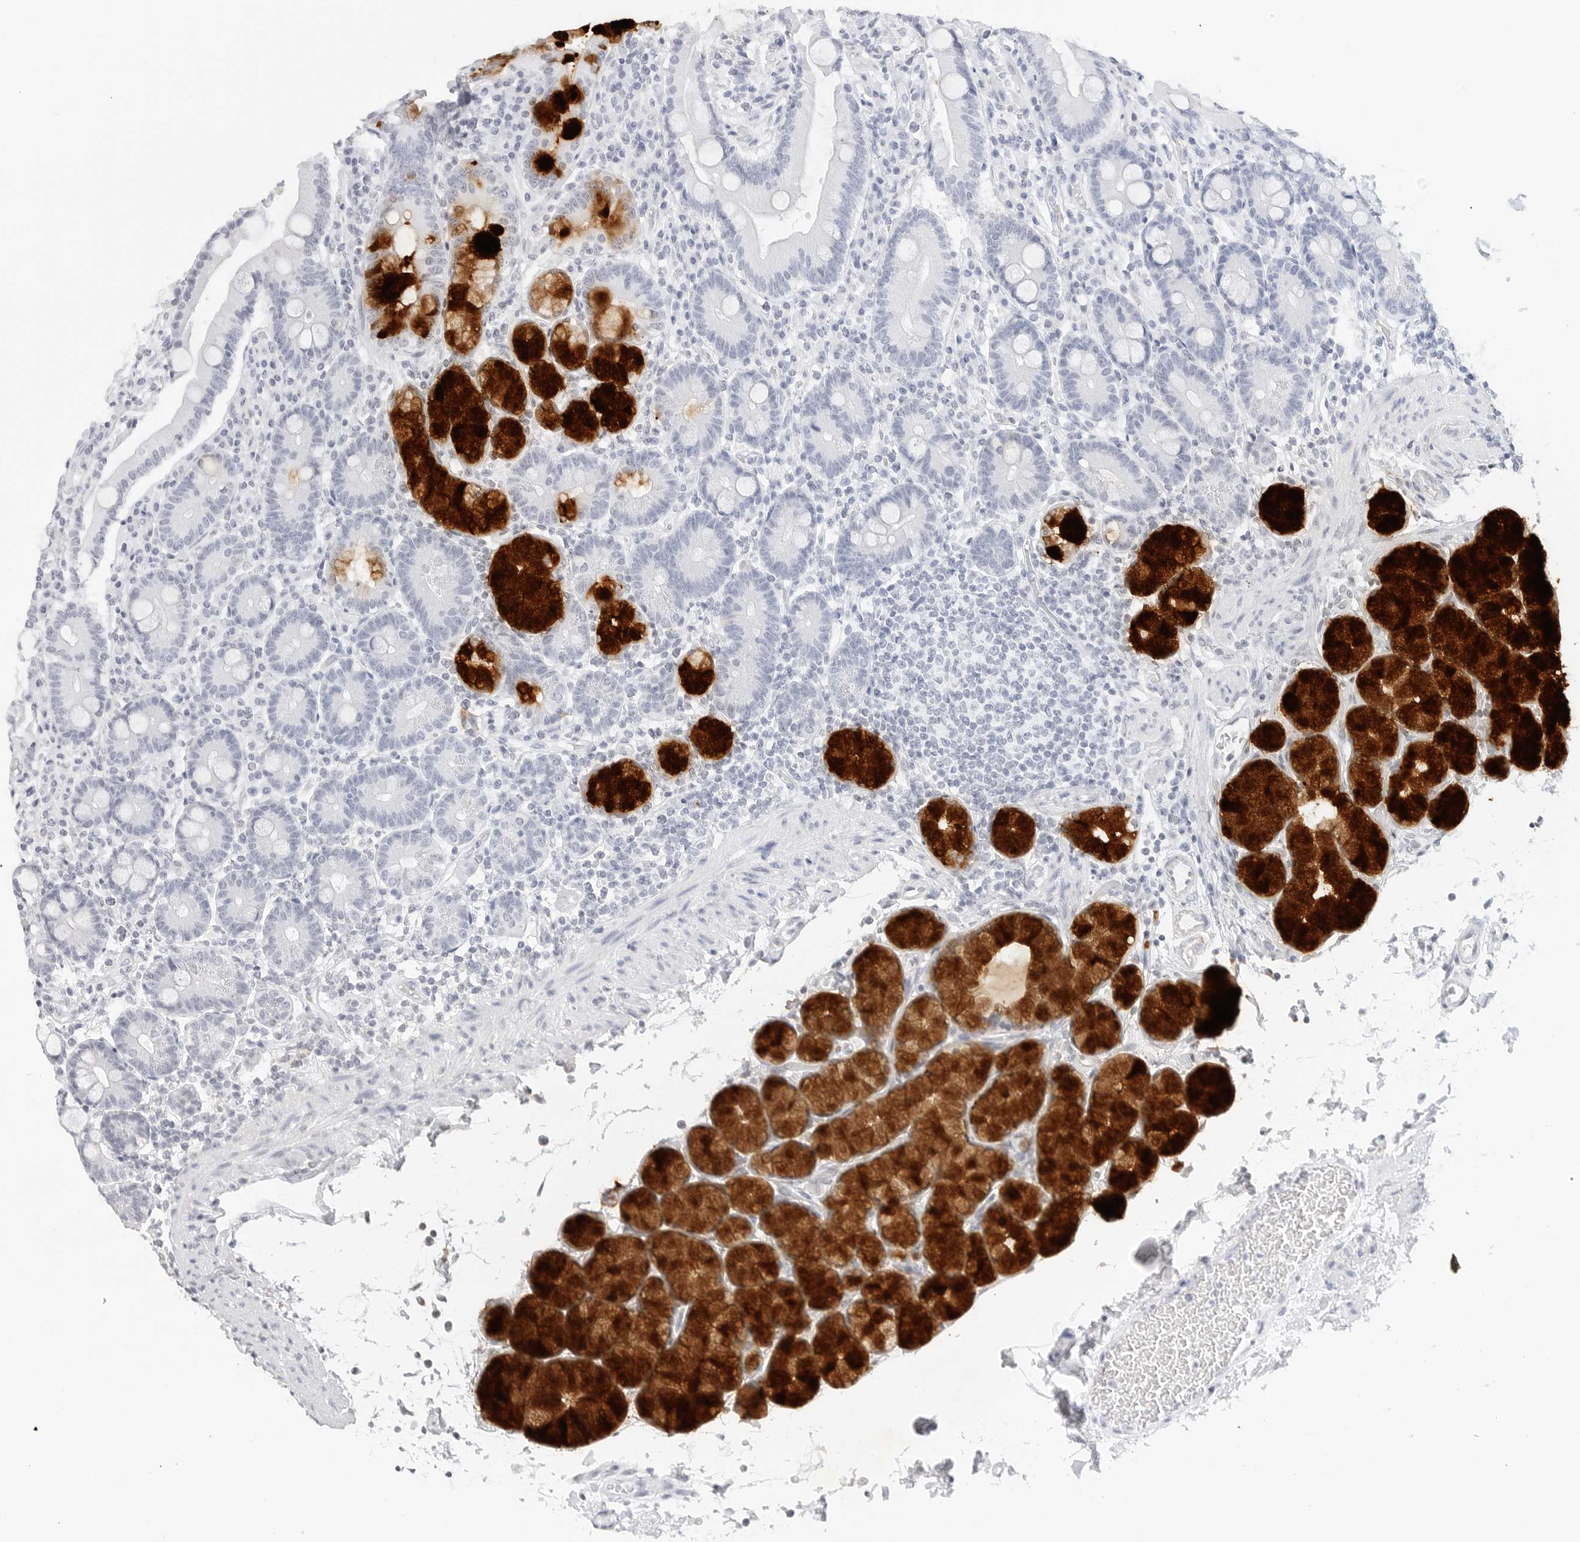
{"staining": {"intensity": "strong", "quantity": "<25%", "location": "cytoplasmic/membranous"}, "tissue": "duodenum", "cell_type": "Glandular cells", "image_type": "normal", "snomed": [{"axis": "morphology", "description": "Normal tissue, NOS"}, {"axis": "topography", "description": "Small intestine, NOS"}], "caption": "IHC micrograph of normal duodenum: human duodenum stained using immunohistochemistry (IHC) reveals medium levels of strong protein expression localized specifically in the cytoplasmic/membranous of glandular cells, appearing as a cytoplasmic/membranous brown color.", "gene": "TFF2", "patient": {"sex": "female", "age": 71}}